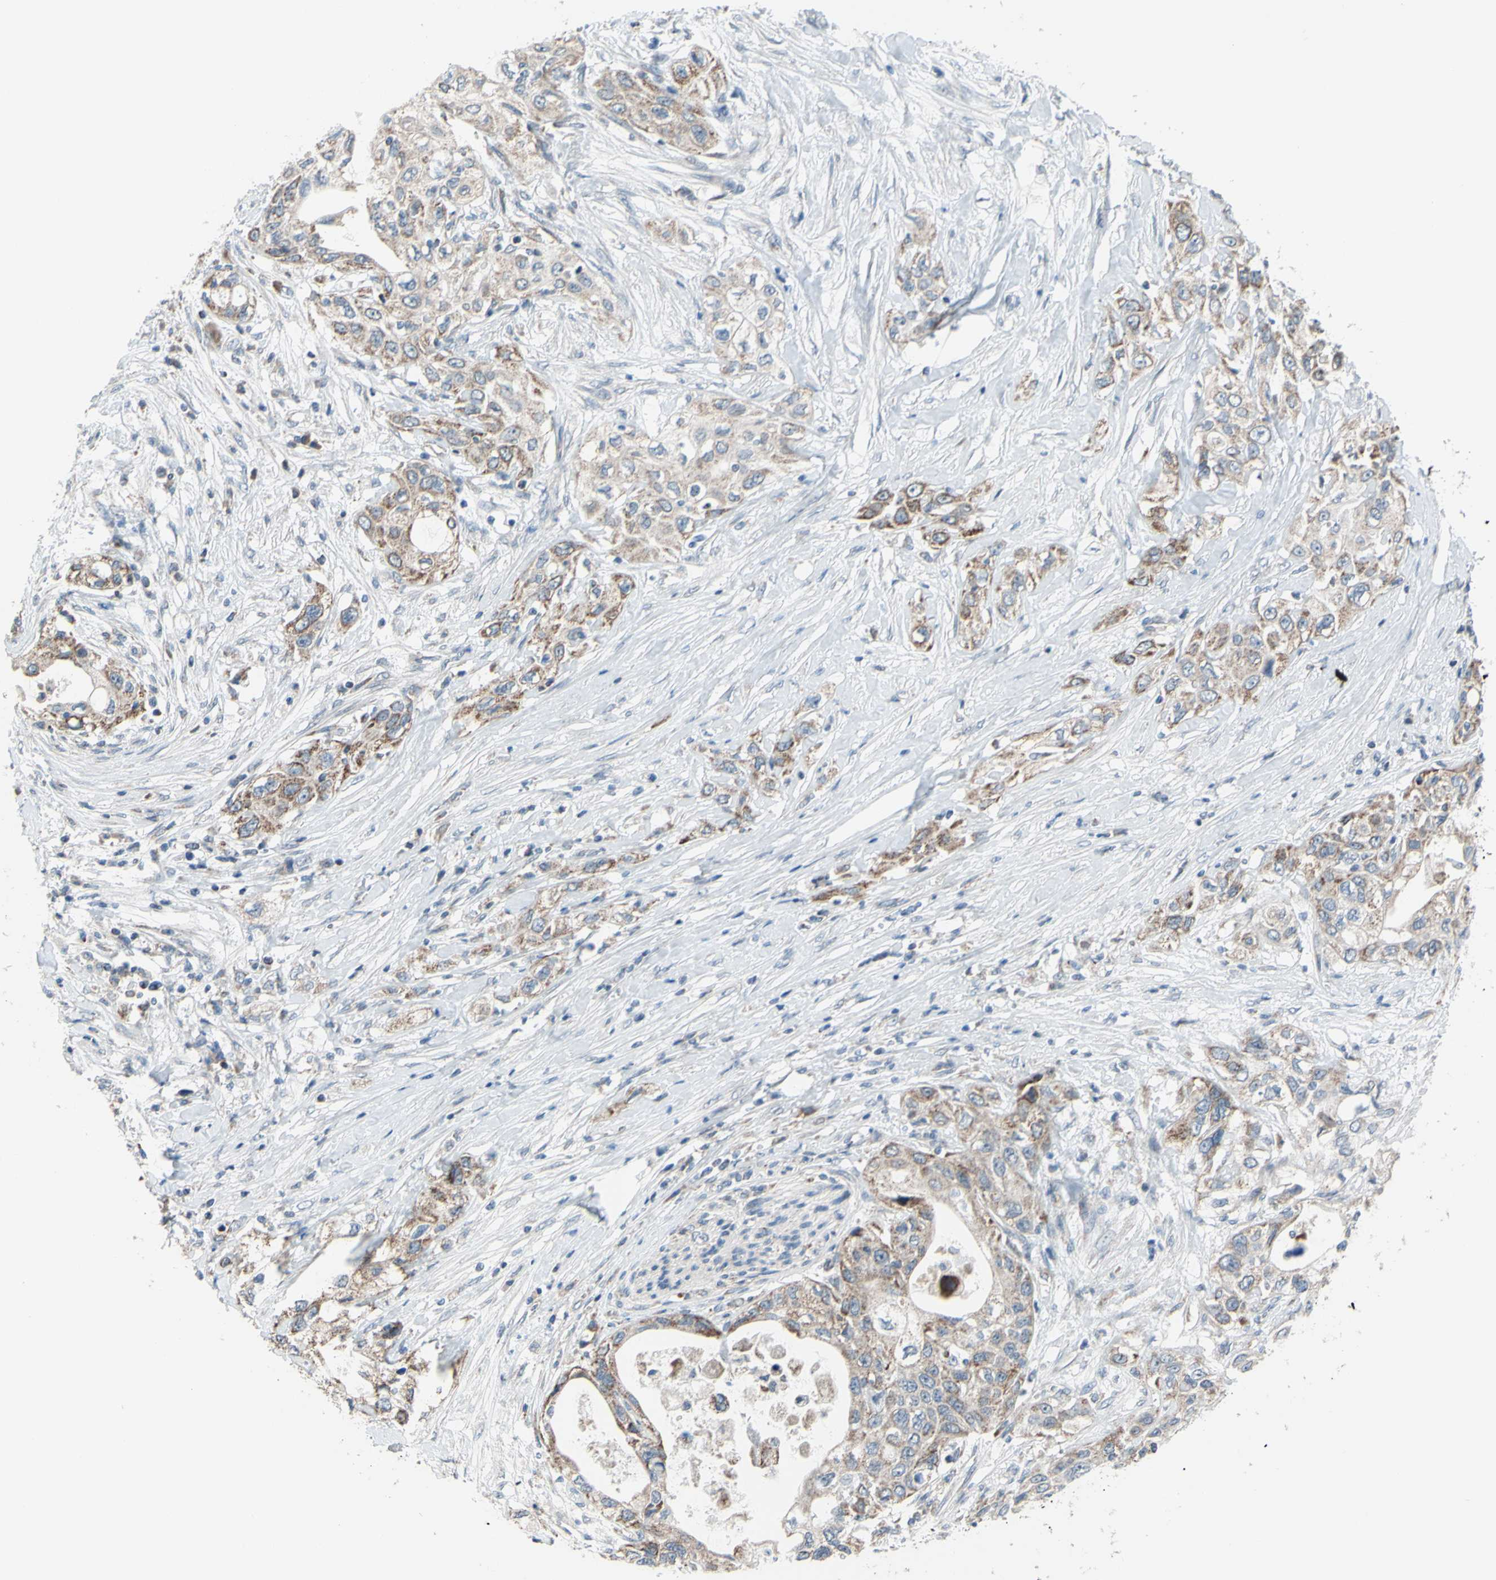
{"staining": {"intensity": "weak", "quantity": "25%-75%", "location": "cytoplasmic/membranous"}, "tissue": "pancreatic cancer", "cell_type": "Tumor cells", "image_type": "cancer", "snomed": [{"axis": "morphology", "description": "Adenocarcinoma, NOS"}, {"axis": "topography", "description": "Pancreas"}], "caption": "Tumor cells exhibit weak cytoplasmic/membranous staining in about 25%-75% of cells in pancreatic cancer (adenocarcinoma).", "gene": "GLT8D1", "patient": {"sex": "female", "age": 70}}